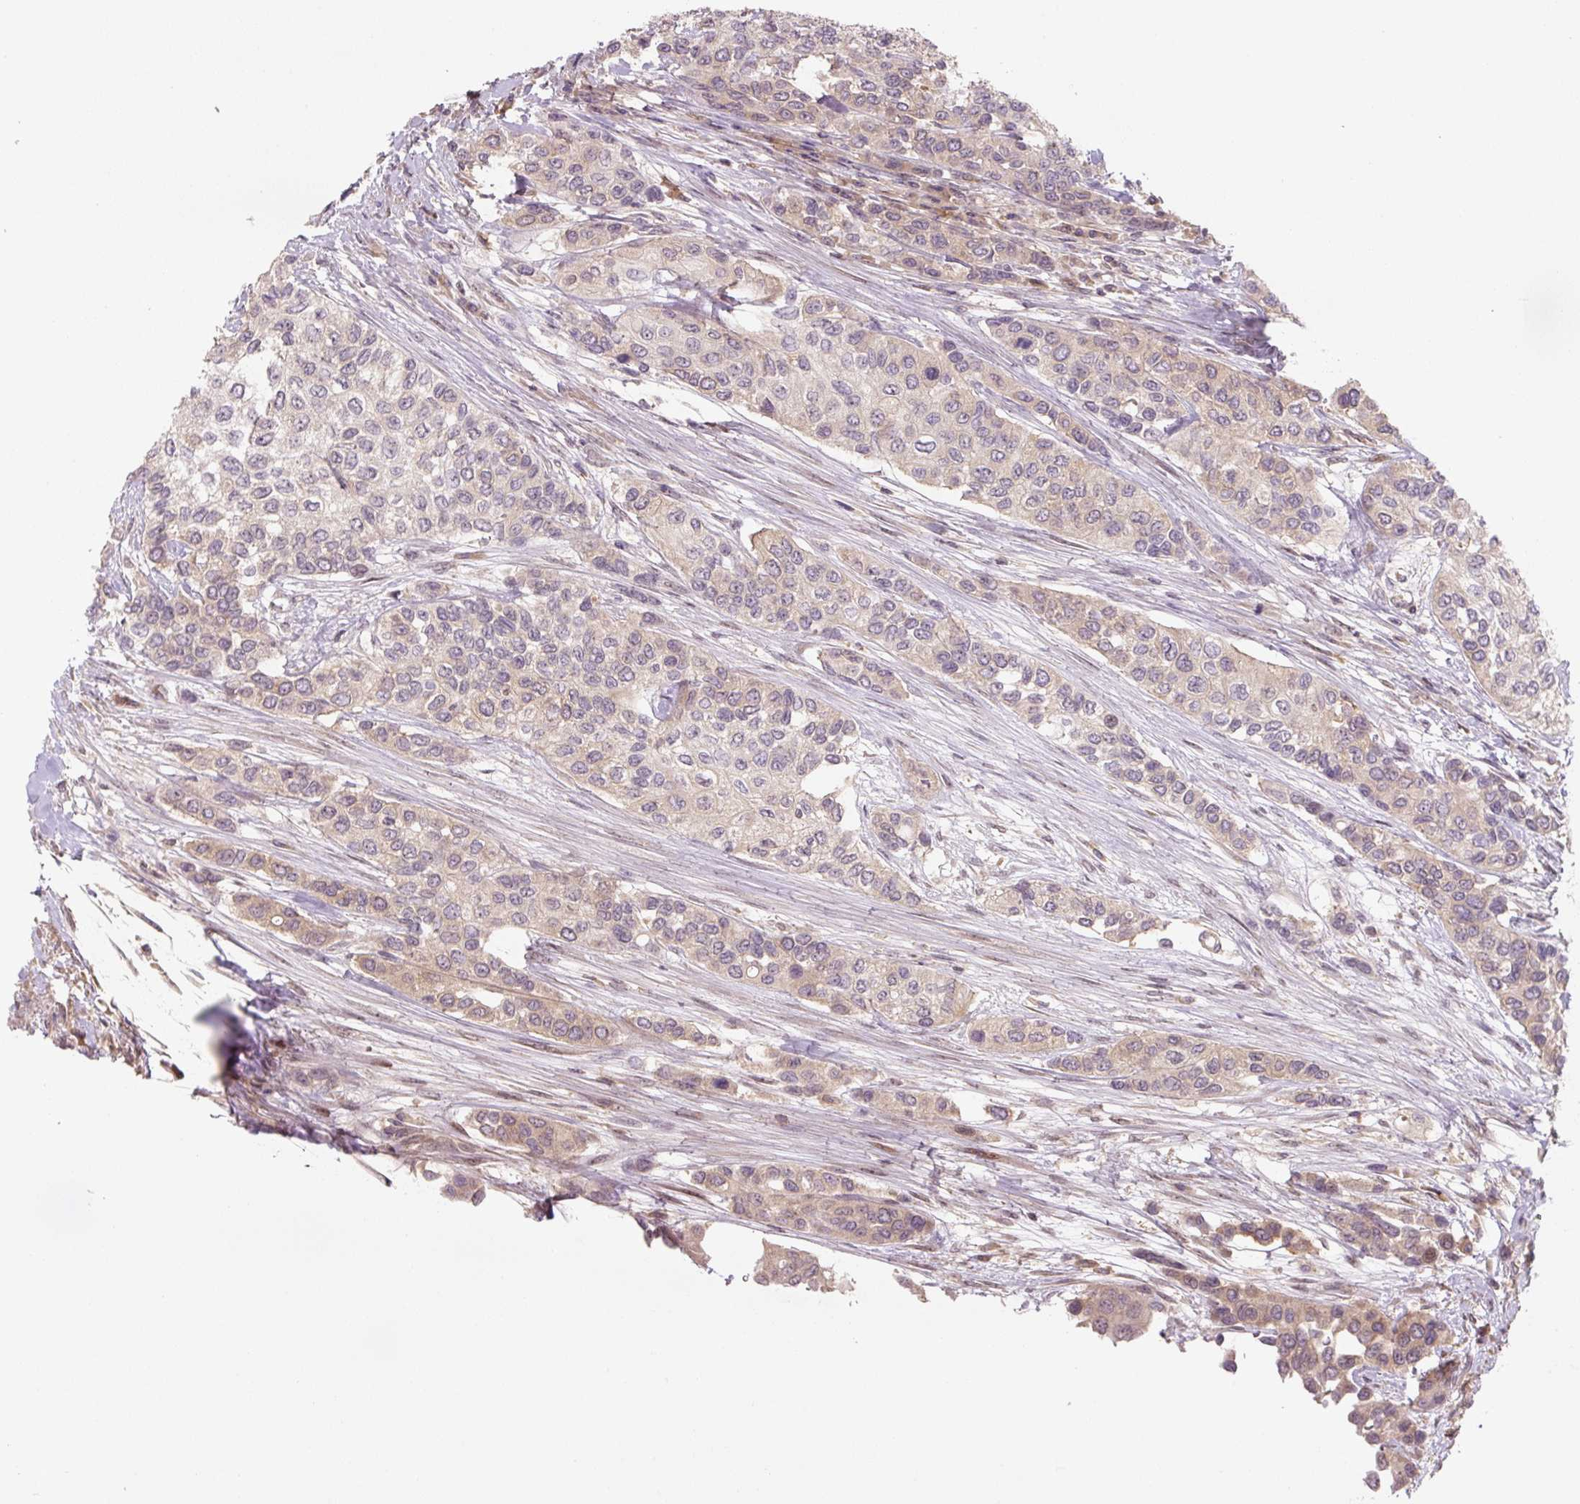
{"staining": {"intensity": "weak", "quantity": "<25%", "location": "cytoplasmic/membranous"}, "tissue": "urothelial cancer", "cell_type": "Tumor cells", "image_type": "cancer", "snomed": [{"axis": "morphology", "description": "Normal tissue, NOS"}, {"axis": "morphology", "description": "Urothelial carcinoma, High grade"}, {"axis": "topography", "description": "Vascular tissue"}, {"axis": "topography", "description": "Urinary bladder"}], "caption": "IHC image of high-grade urothelial carcinoma stained for a protein (brown), which reveals no staining in tumor cells.", "gene": "C2orf73", "patient": {"sex": "female", "age": 56}}